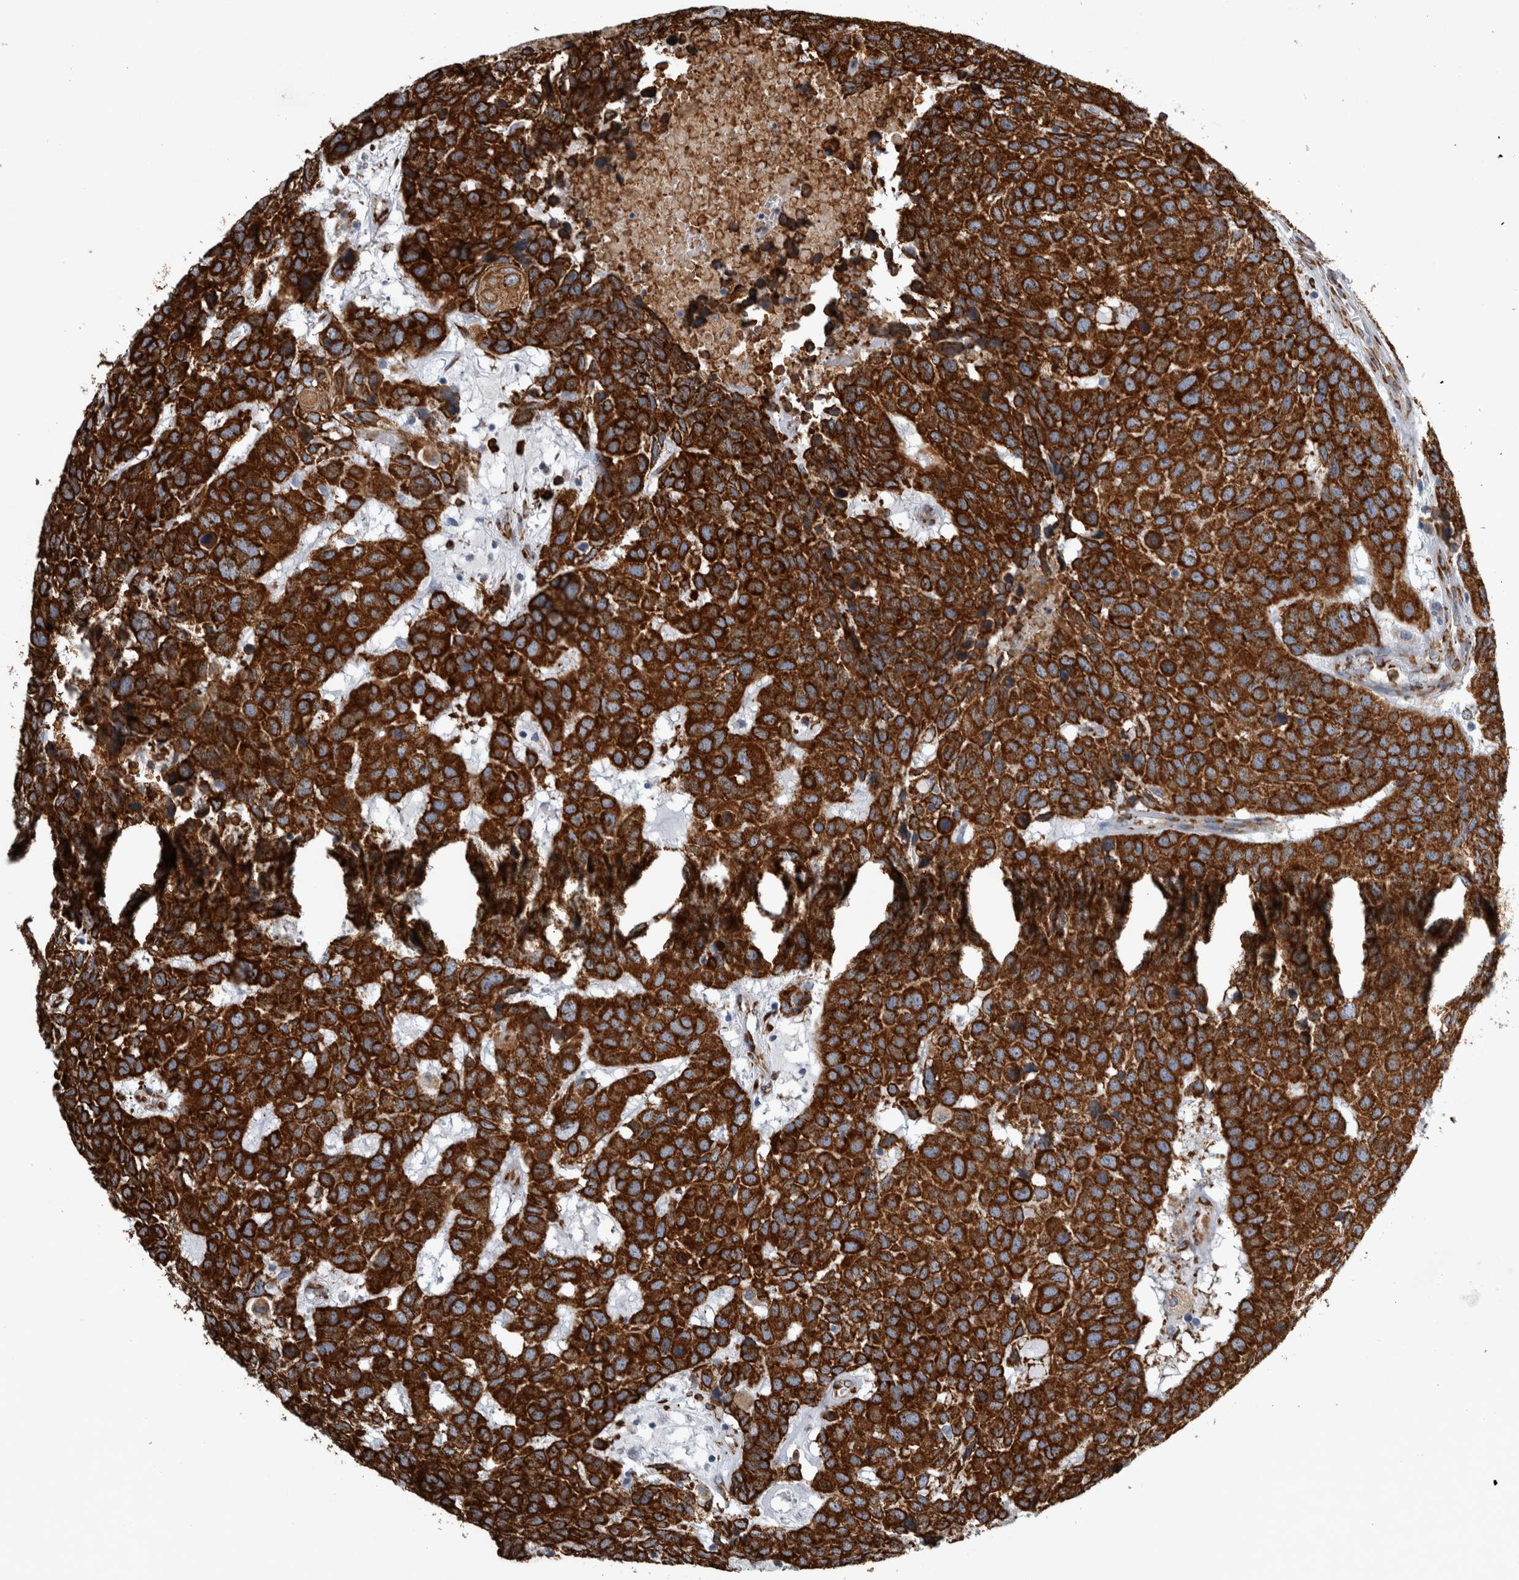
{"staining": {"intensity": "strong", "quantity": ">75%", "location": "cytoplasmic/membranous"}, "tissue": "head and neck cancer", "cell_type": "Tumor cells", "image_type": "cancer", "snomed": [{"axis": "morphology", "description": "Squamous cell carcinoma, NOS"}, {"axis": "topography", "description": "Head-Neck"}], "caption": "Approximately >75% of tumor cells in head and neck cancer (squamous cell carcinoma) reveal strong cytoplasmic/membranous protein positivity as visualized by brown immunohistochemical staining.", "gene": "FHIP2B", "patient": {"sex": "male", "age": 66}}